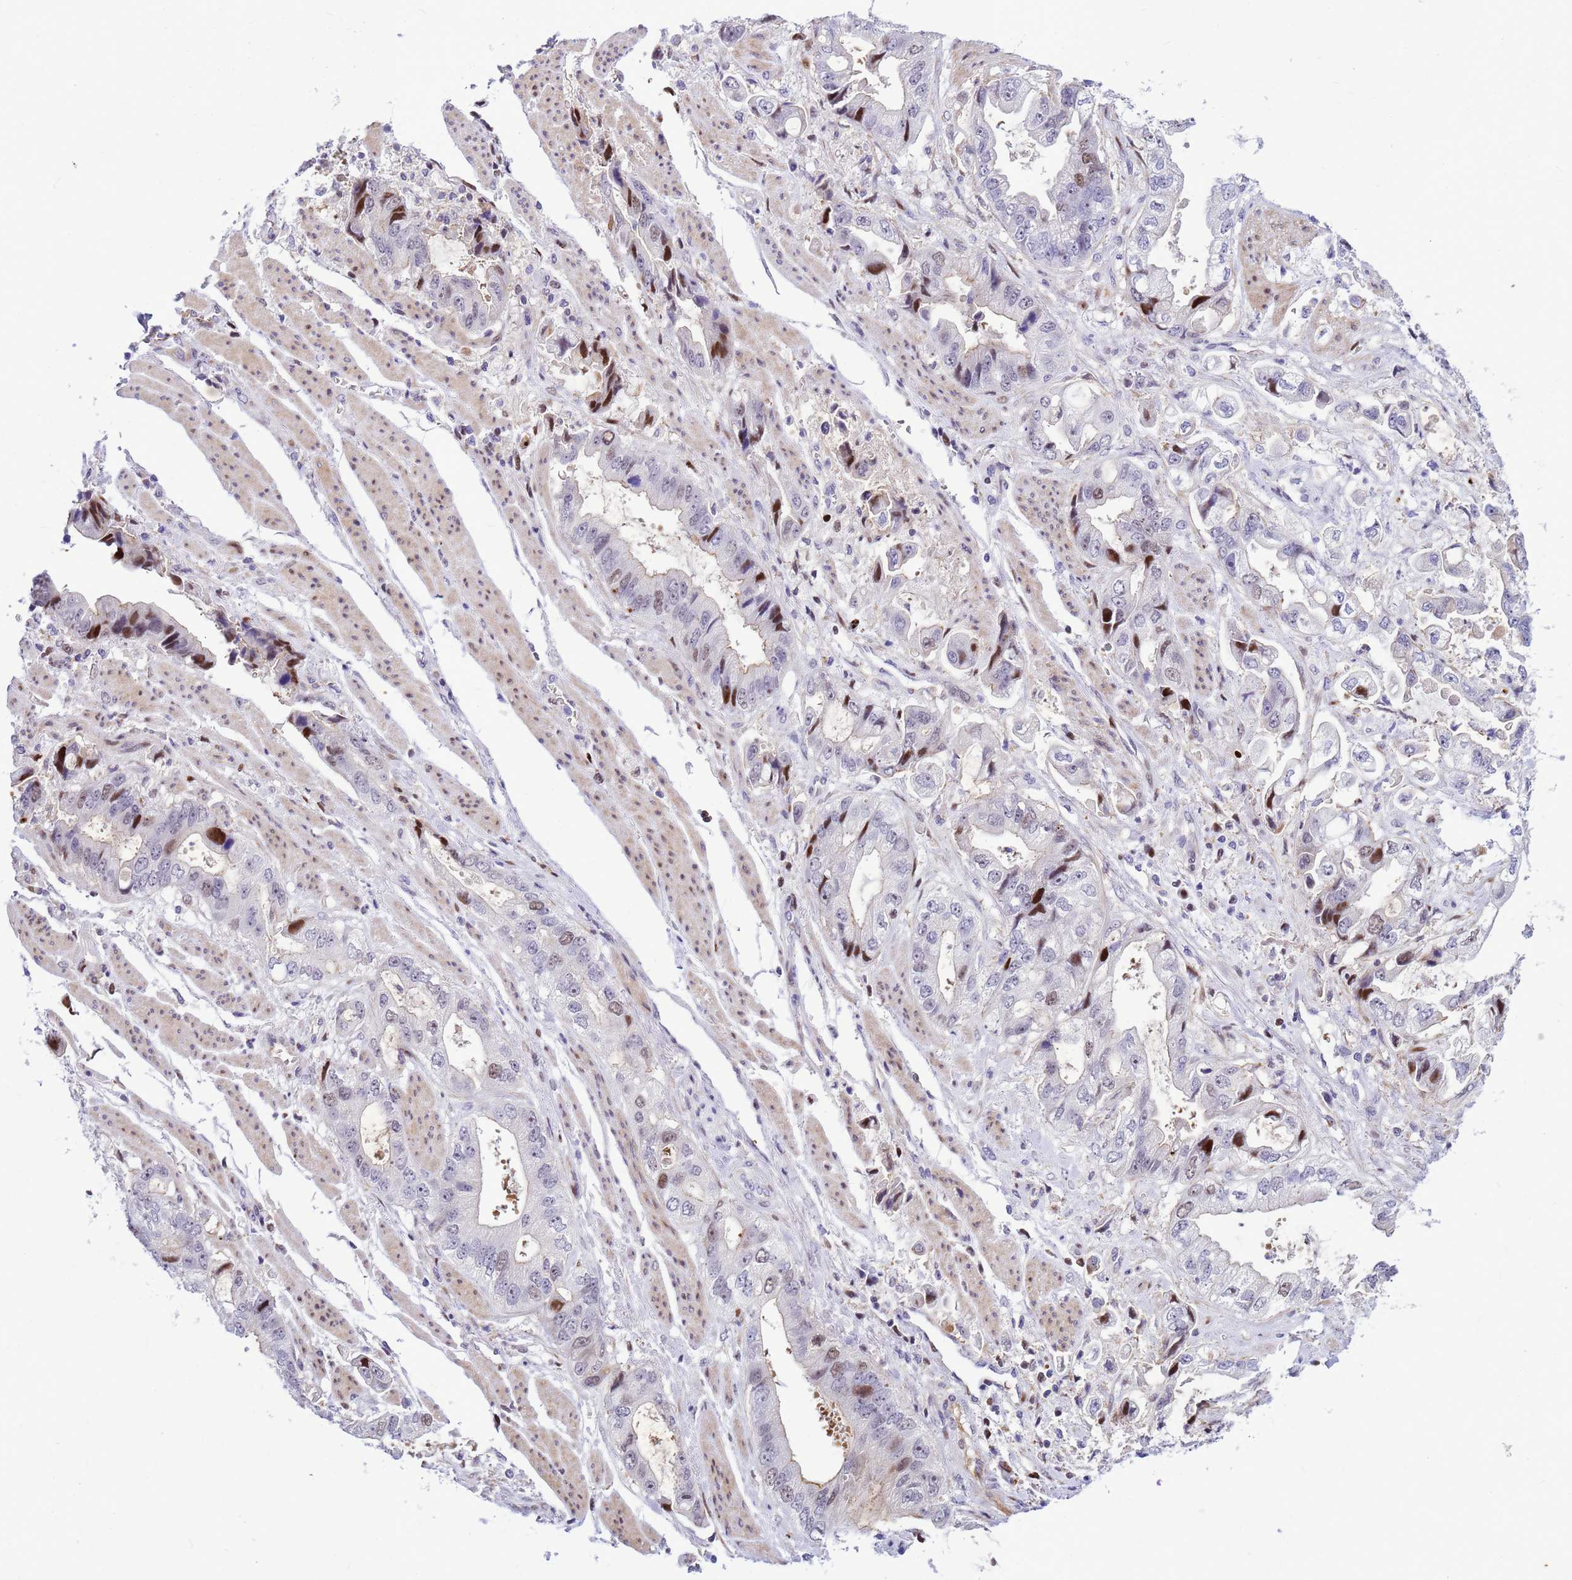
{"staining": {"intensity": "strong", "quantity": "<25%", "location": "nuclear"}, "tissue": "stomach cancer", "cell_type": "Tumor cells", "image_type": "cancer", "snomed": [{"axis": "morphology", "description": "Adenocarcinoma, NOS"}, {"axis": "topography", "description": "Stomach"}], "caption": "An immunohistochemistry micrograph of tumor tissue is shown. Protein staining in brown shows strong nuclear positivity in stomach cancer within tumor cells.", "gene": "ADAMTS7", "patient": {"sex": "male", "age": 62}}